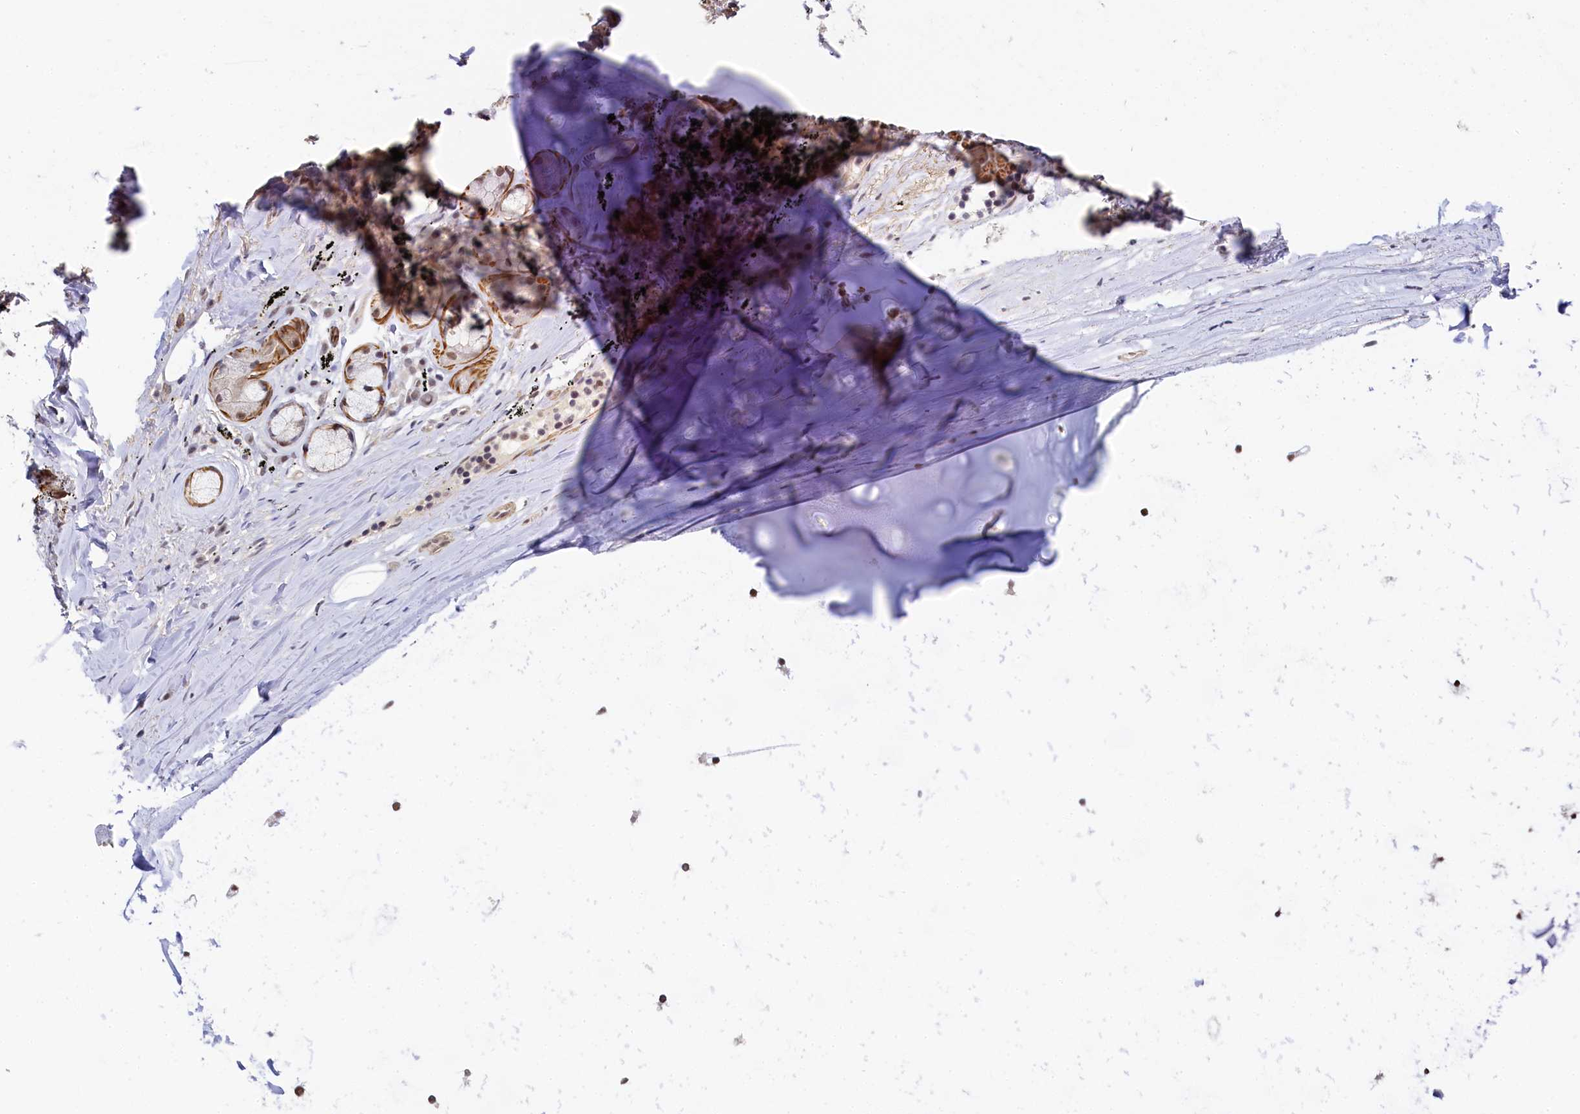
{"staining": {"intensity": "negative", "quantity": "none", "location": "none"}, "tissue": "adipose tissue", "cell_type": "Adipocytes", "image_type": "normal", "snomed": [{"axis": "morphology", "description": "Normal tissue, NOS"}, {"axis": "topography", "description": "Lymph node"}, {"axis": "topography", "description": "Bronchus"}], "caption": "This photomicrograph is of benign adipose tissue stained with IHC to label a protein in brown with the nuclei are counter-stained blue. There is no expression in adipocytes.", "gene": "INTS14", "patient": {"sex": "male", "age": 63}}